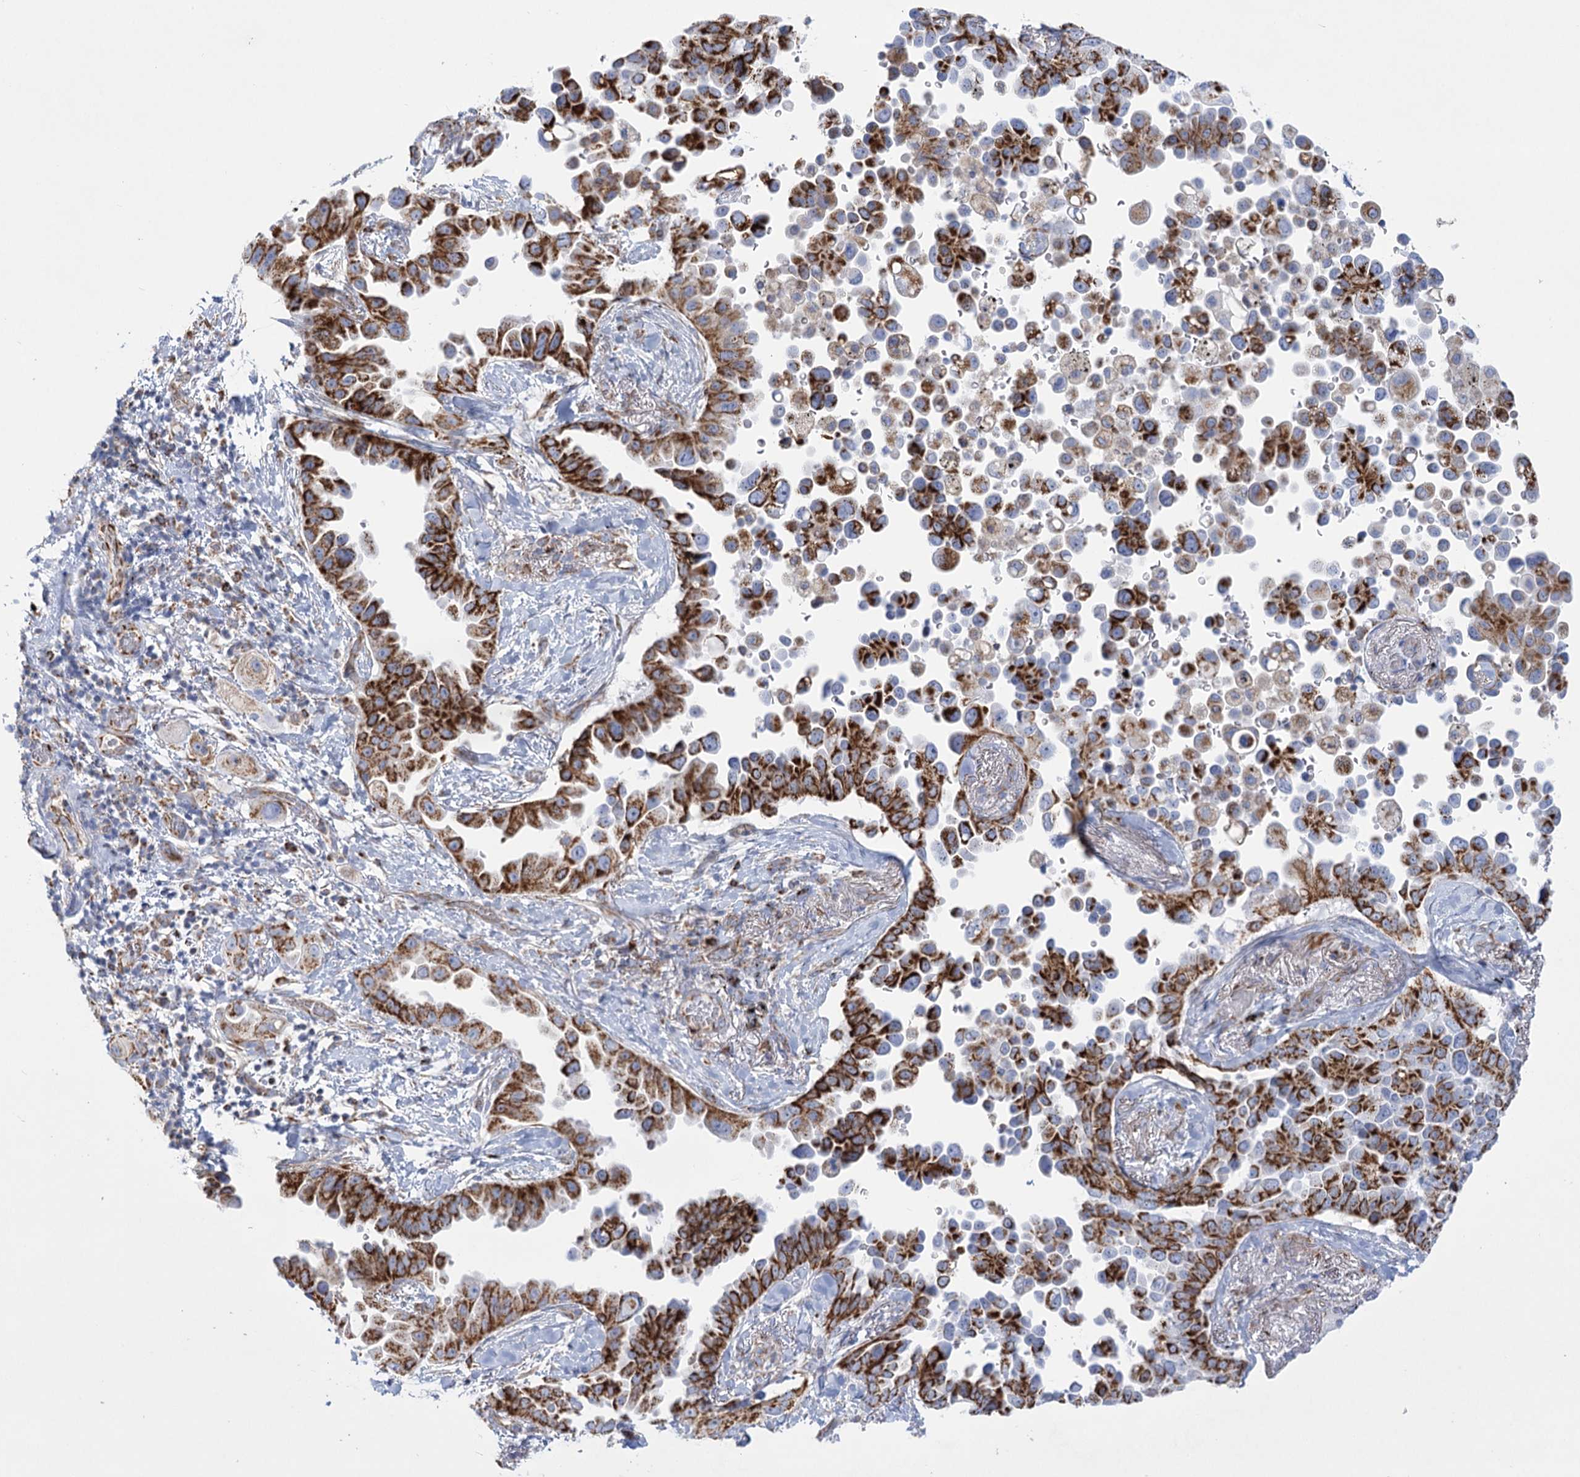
{"staining": {"intensity": "strong", "quantity": "25%-75%", "location": "cytoplasmic/membranous"}, "tissue": "lung cancer", "cell_type": "Tumor cells", "image_type": "cancer", "snomed": [{"axis": "morphology", "description": "Adenocarcinoma, NOS"}, {"axis": "topography", "description": "Lung"}], "caption": "Immunohistochemical staining of adenocarcinoma (lung) demonstrates high levels of strong cytoplasmic/membranous staining in approximately 25%-75% of tumor cells. (IHC, brightfield microscopy, high magnification).", "gene": "DHTKD1", "patient": {"sex": "female", "age": 67}}